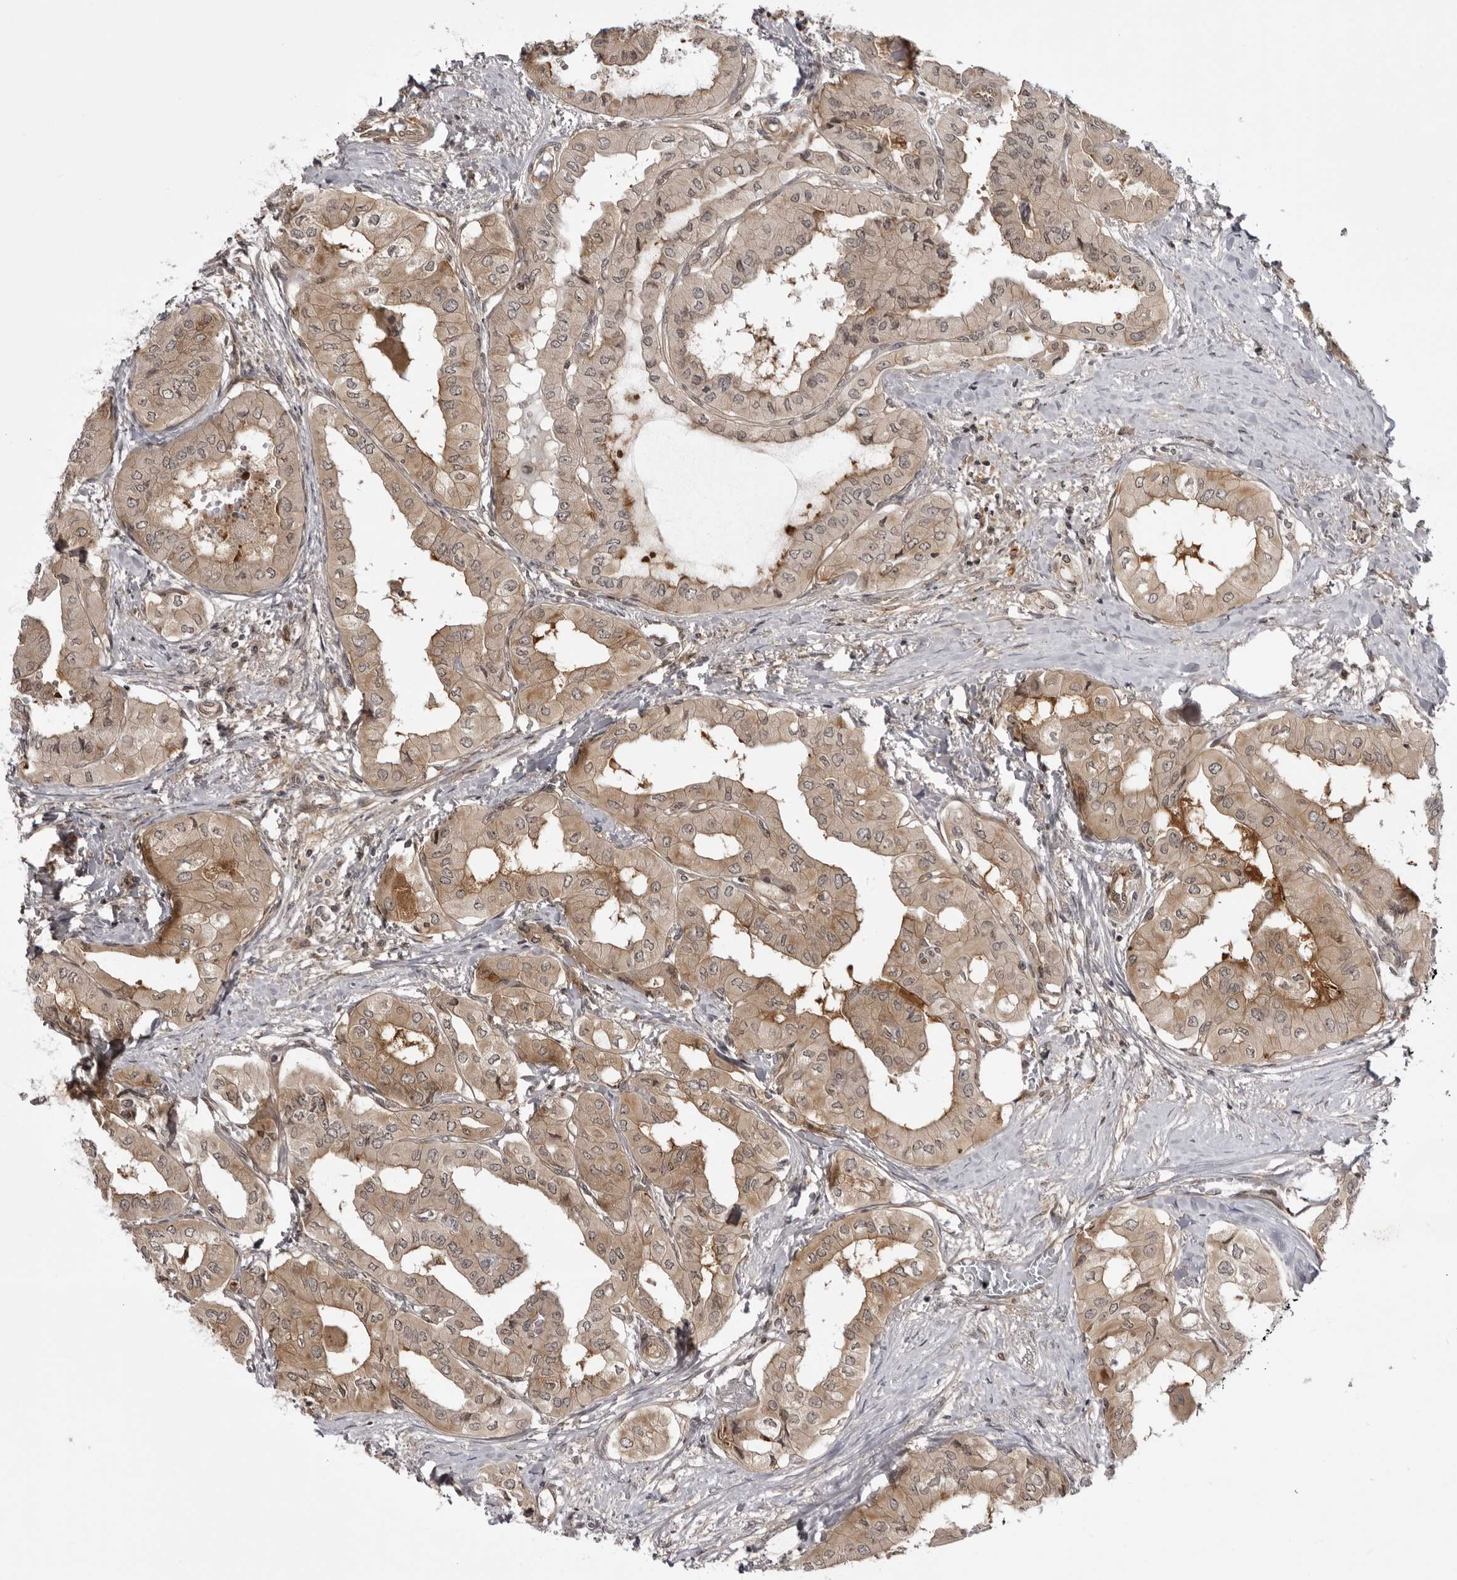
{"staining": {"intensity": "weak", "quantity": ">75%", "location": "cytoplasmic/membranous"}, "tissue": "thyroid cancer", "cell_type": "Tumor cells", "image_type": "cancer", "snomed": [{"axis": "morphology", "description": "Papillary adenocarcinoma, NOS"}, {"axis": "topography", "description": "Thyroid gland"}], "caption": "Immunohistochemical staining of human thyroid papillary adenocarcinoma reveals weak cytoplasmic/membranous protein positivity in about >75% of tumor cells.", "gene": "USP43", "patient": {"sex": "female", "age": 59}}